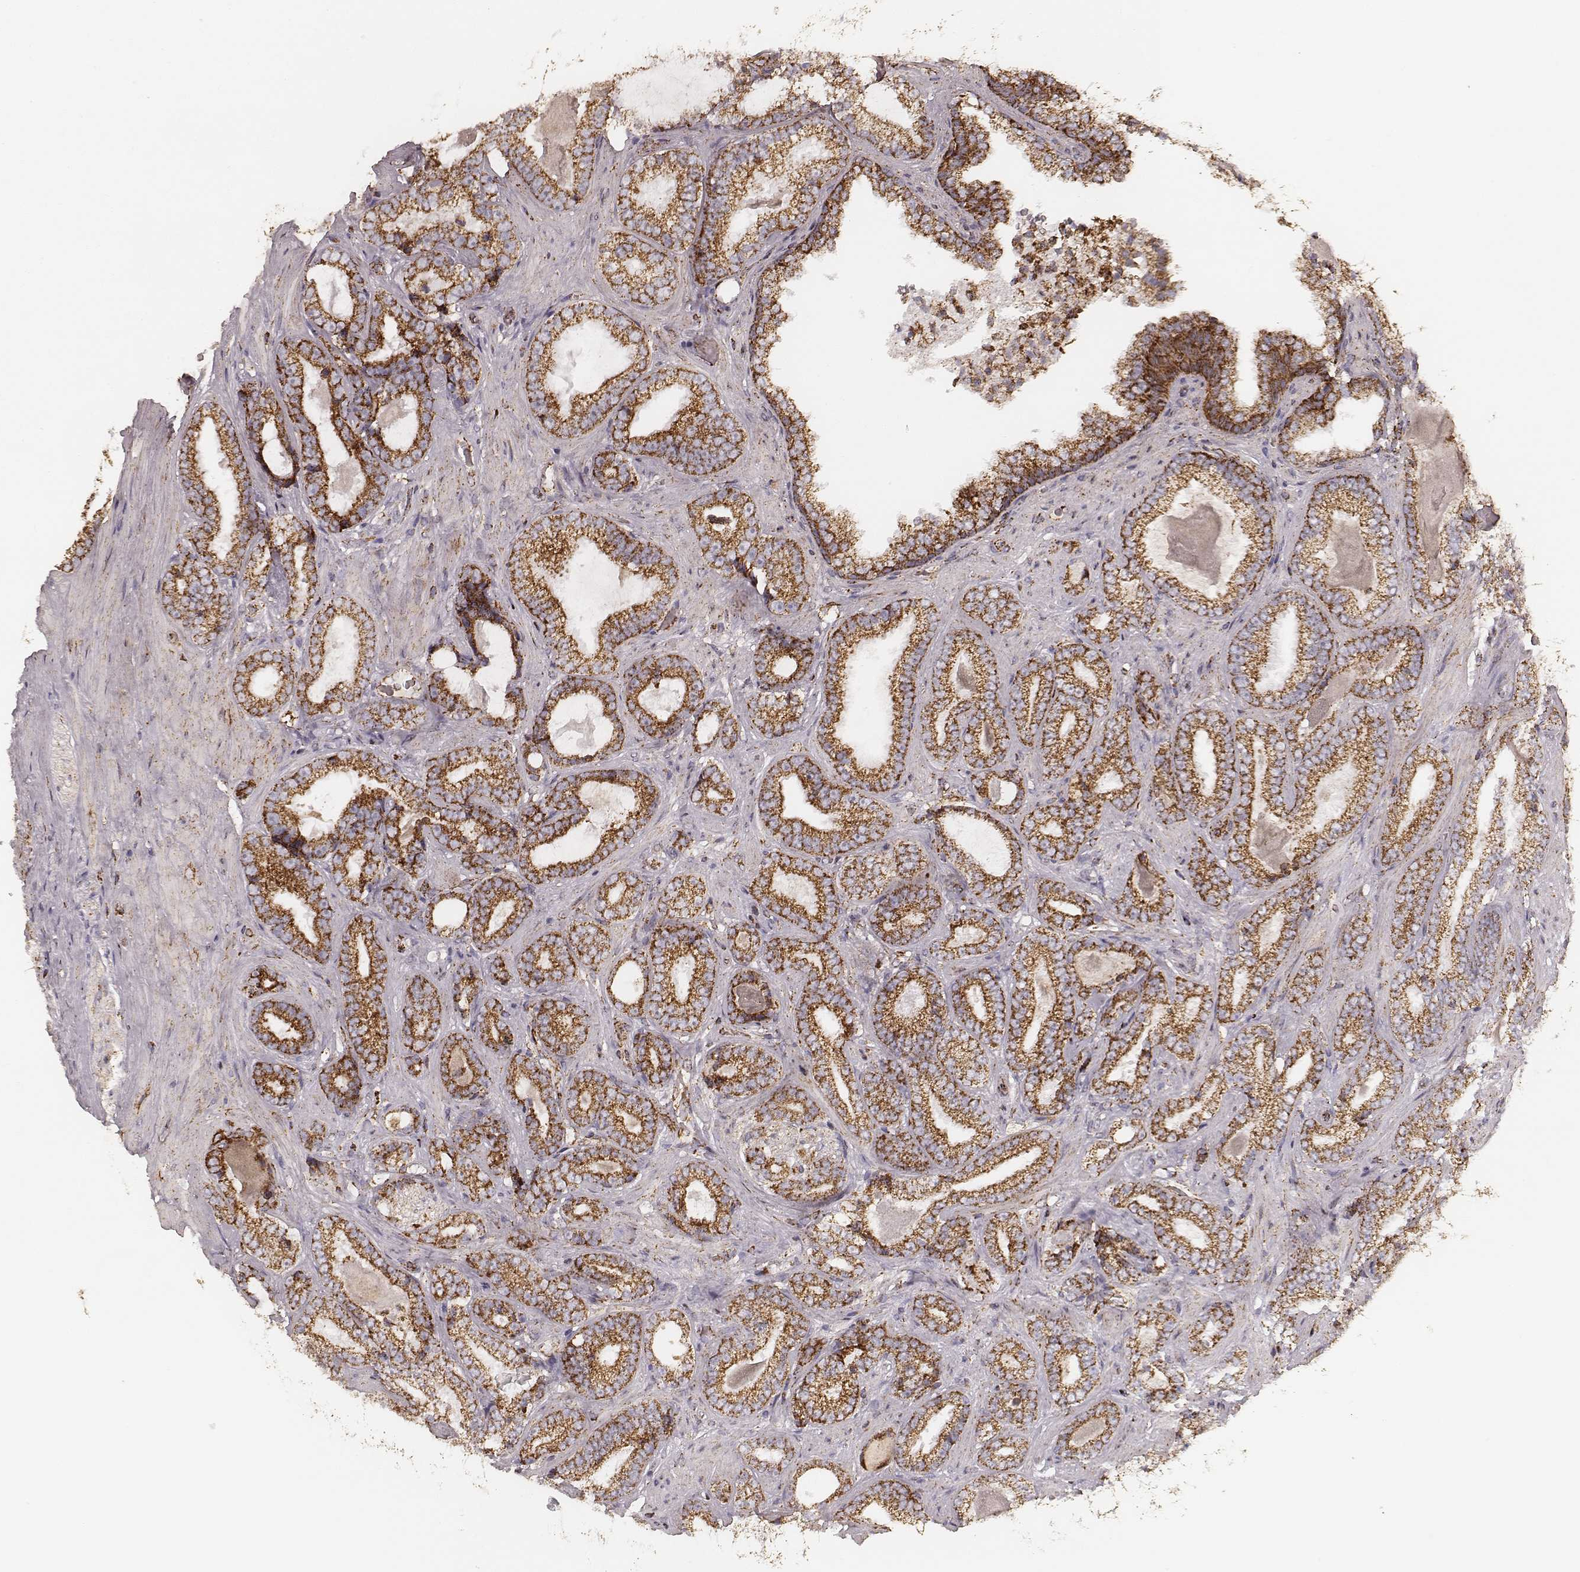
{"staining": {"intensity": "strong", "quantity": ">75%", "location": "cytoplasmic/membranous"}, "tissue": "prostate cancer", "cell_type": "Tumor cells", "image_type": "cancer", "snomed": [{"axis": "morphology", "description": "Adenocarcinoma, Low grade"}, {"axis": "topography", "description": "Prostate"}], "caption": "Prostate low-grade adenocarcinoma was stained to show a protein in brown. There is high levels of strong cytoplasmic/membranous expression in approximately >75% of tumor cells. The staining was performed using DAB (3,3'-diaminobenzidine), with brown indicating positive protein expression. Nuclei are stained blue with hematoxylin.", "gene": "CS", "patient": {"sex": "male", "age": 61}}